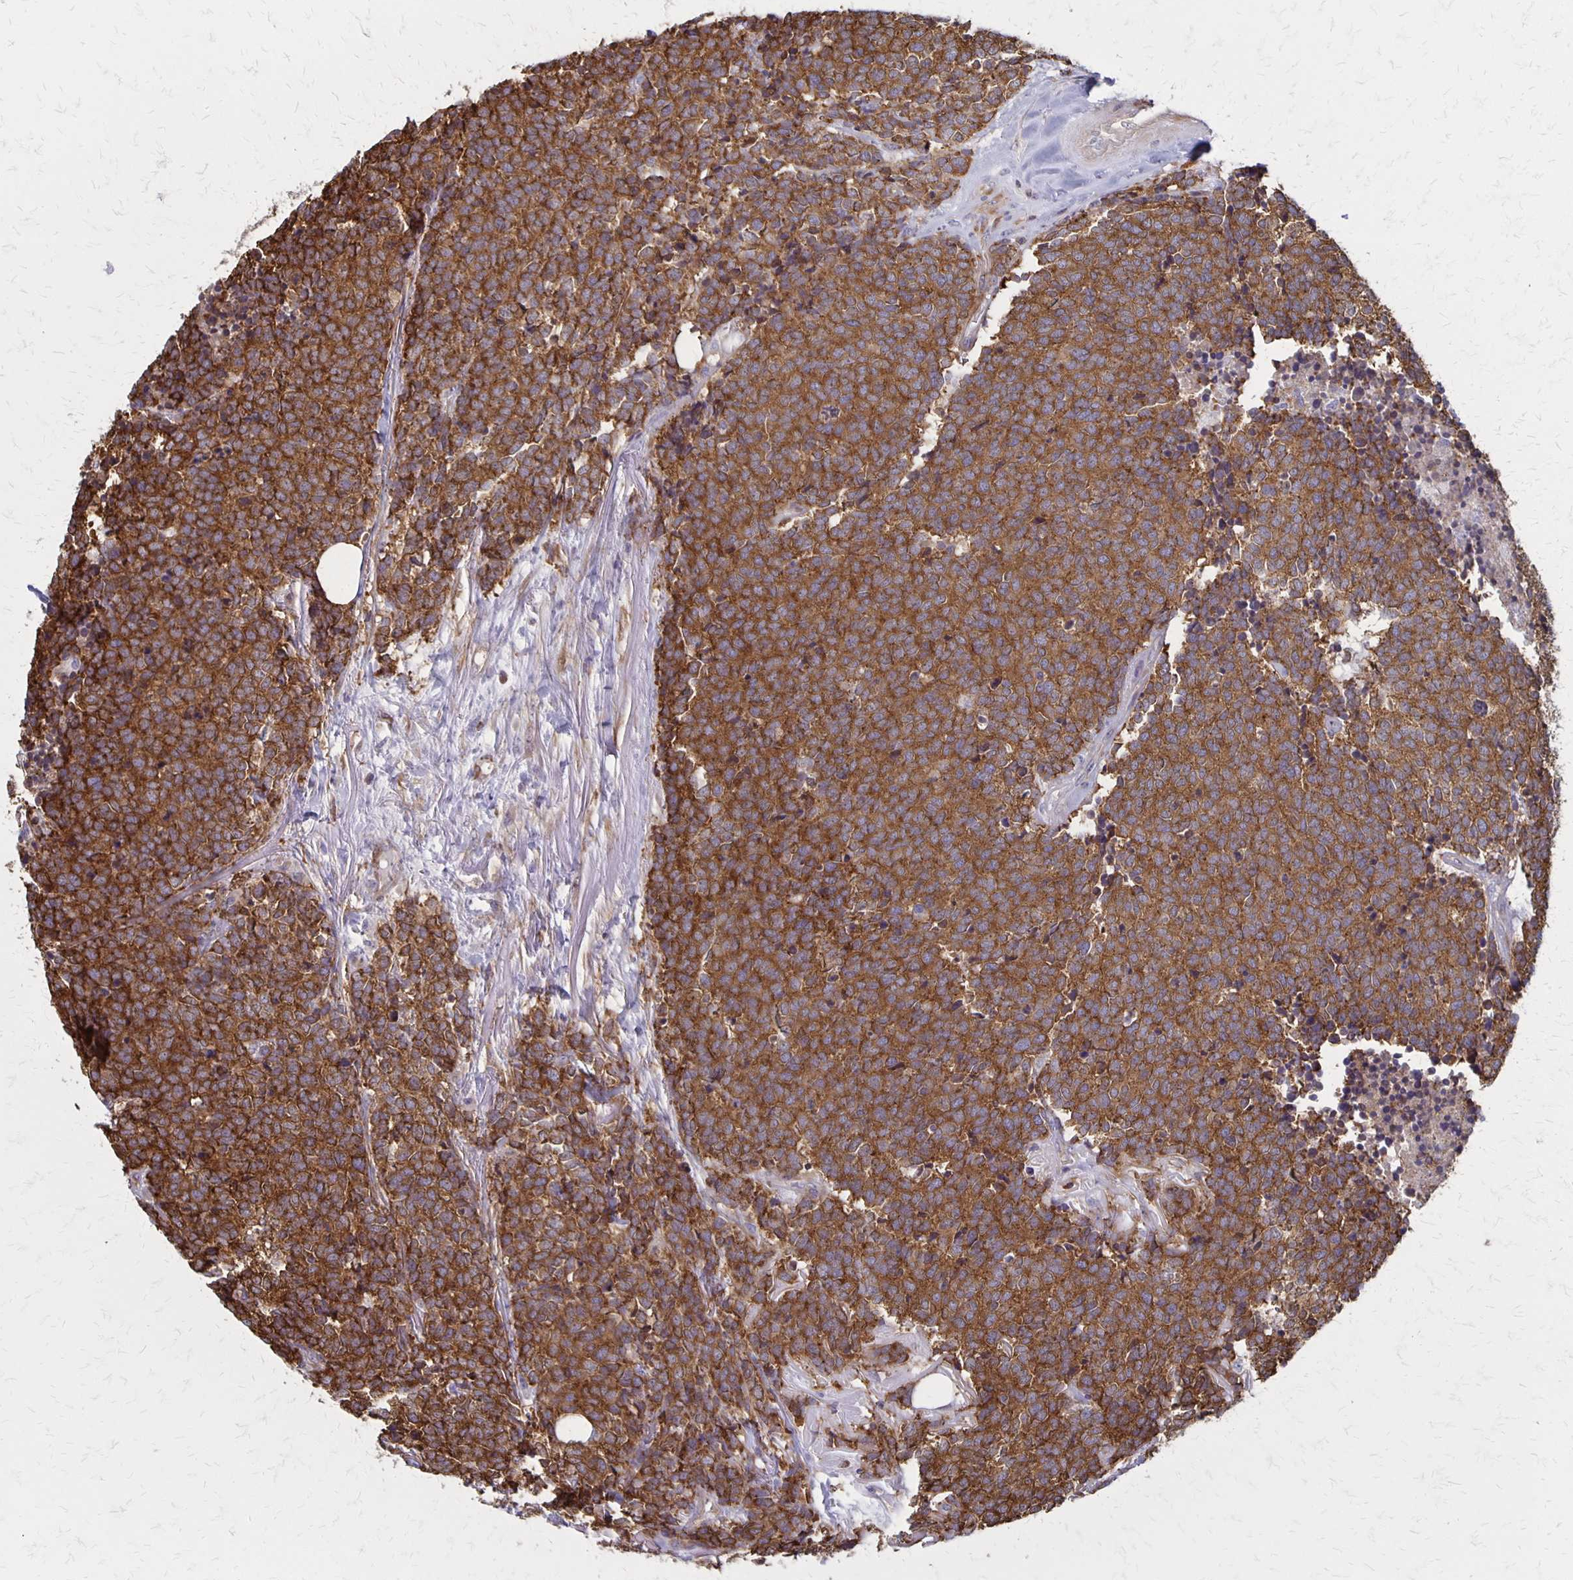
{"staining": {"intensity": "strong", "quantity": ">75%", "location": "cytoplasmic/membranous"}, "tissue": "carcinoid", "cell_type": "Tumor cells", "image_type": "cancer", "snomed": [{"axis": "morphology", "description": "Carcinoid, malignant, NOS"}, {"axis": "topography", "description": "Skin"}], "caption": "Brown immunohistochemical staining in carcinoid demonstrates strong cytoplasmic/membranous staining in approximately >75% of tumor cells. The staining was performed using DAB (3,3'-diaminobenzidine), with brown indicating positive protein expression. Nuclei are stained blue with hematoxylin.", "gene": "SEPTIN5", "patient": {"sex": "female", "age": 79}}